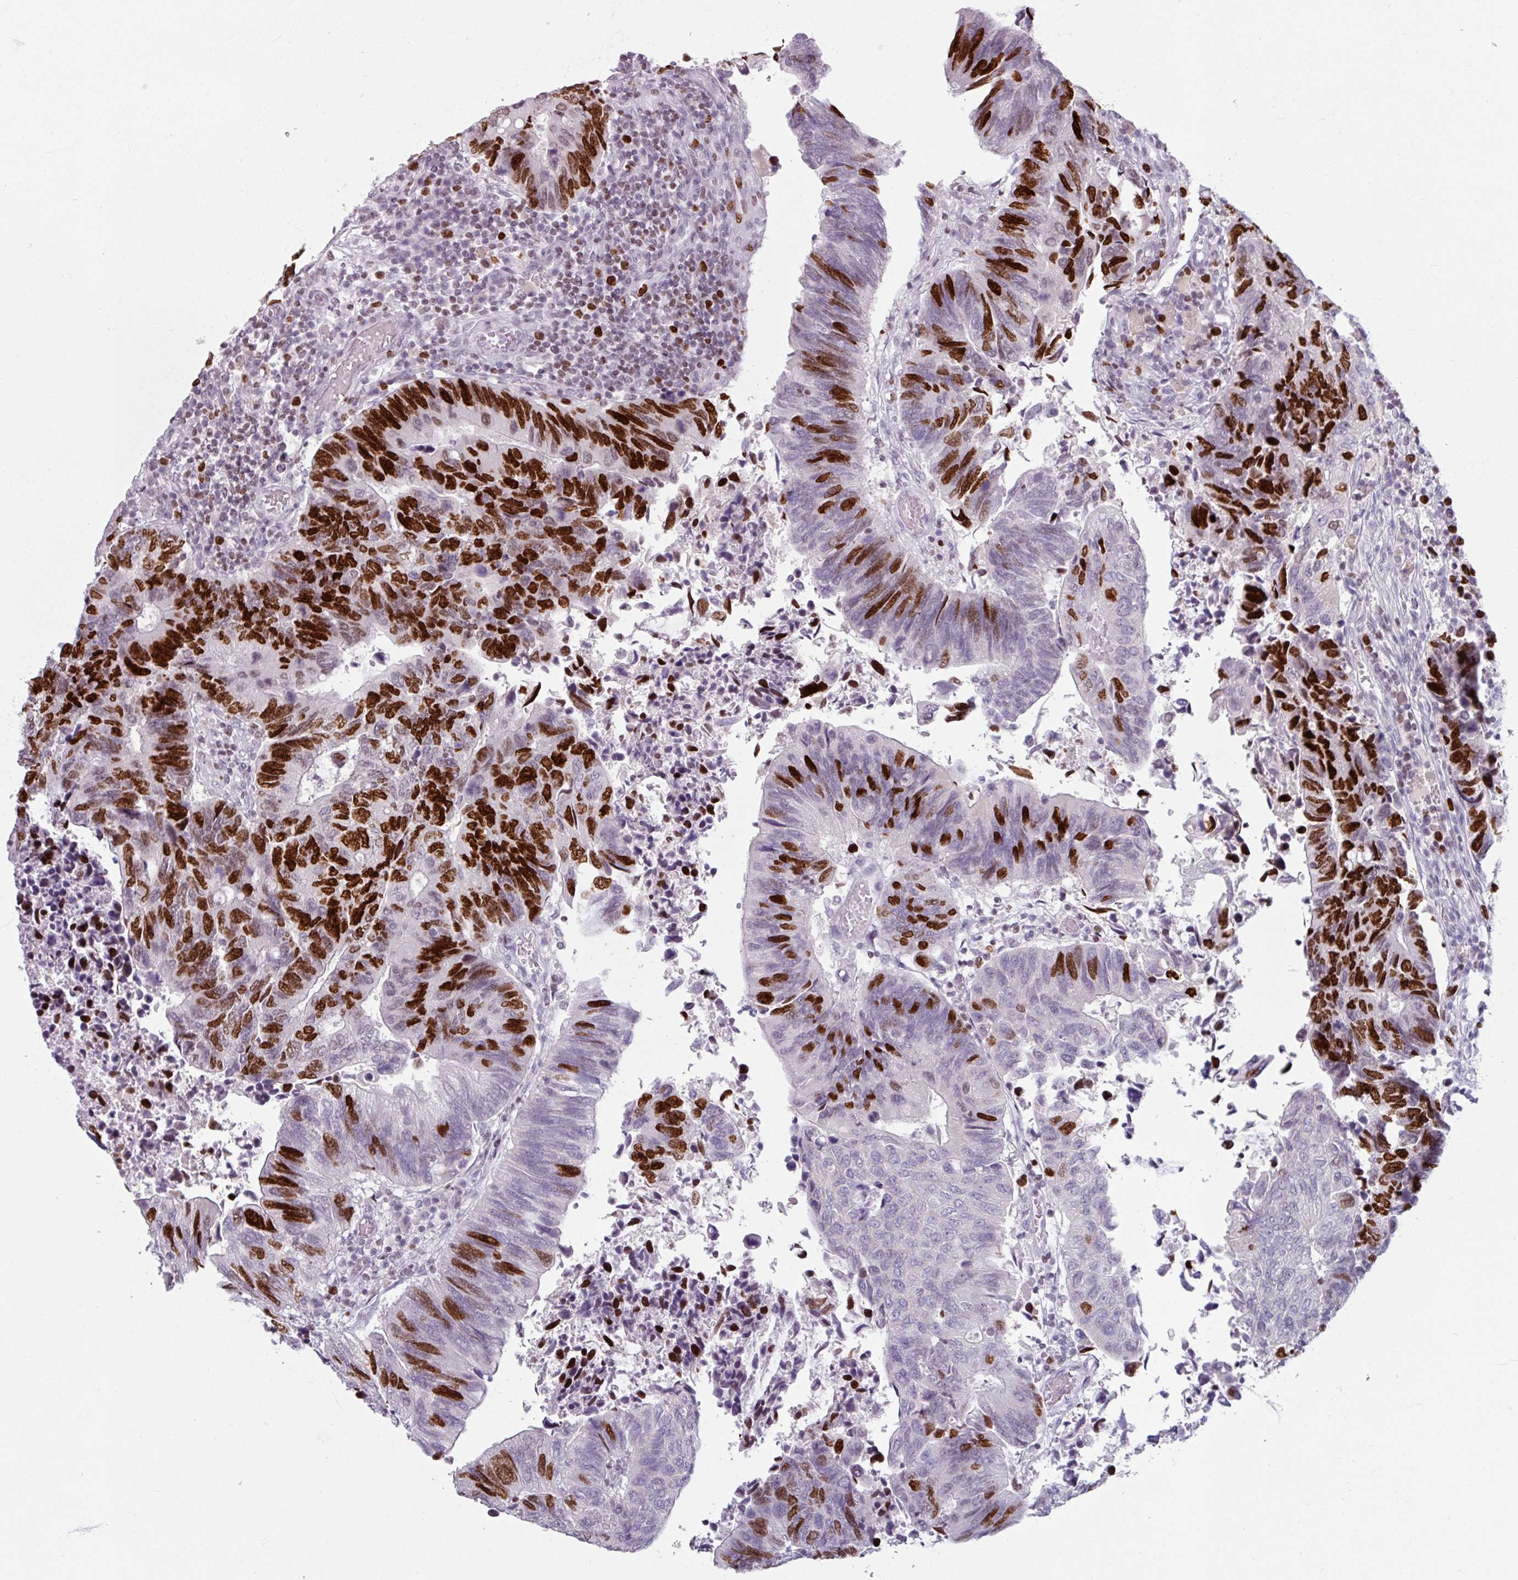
{"staining": {"intensity": "strong", "quantity": "25%-75%", "location": "nuclear"}, "tissue": "colorectal cancer", "cell_type": "Tumor cells", "image_type": "cancer", "snomed": [{"axis": "morphology", "description": "Adenocarcinoma, NOS"}, {"axis": "topography", "description": "Colon"}], "caption": "High-magnification brightfield microscopy of colorectal adenocarcinoma stained with DAB (3,3'-diaminobenzidine) (brown) and counterstained with hematoxylin (blue). tumor cells exhibit strong nuclear expression is identified in about25%-75% of cells. Using DAB (brown) and hematoxylin (blue) stains, captured at high magnification using brightfield microscopy.", "gene": "ATAD2", "patient": {"sex": "male", "age": 87}}